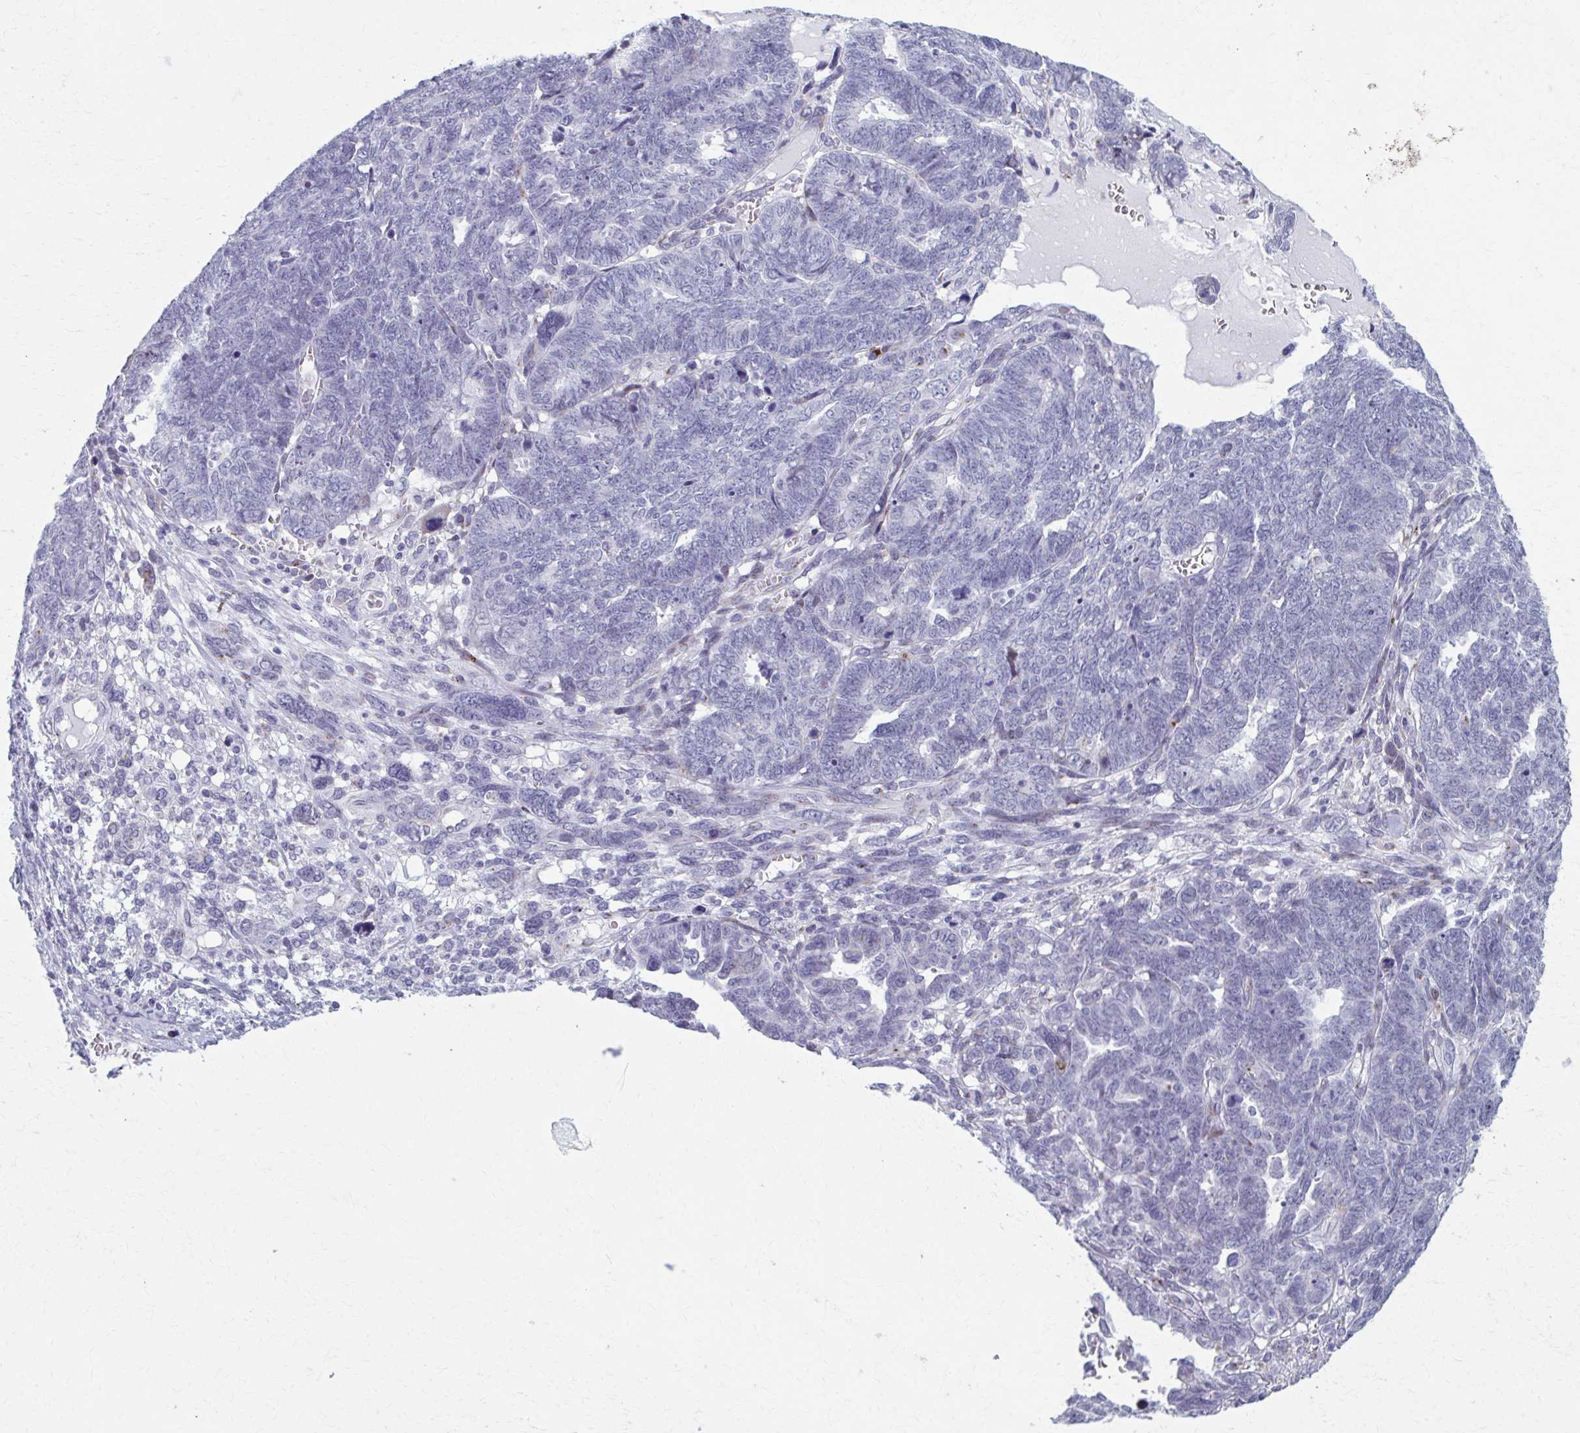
{"staining": {"intensity": "negative", "quantity": "none", "location": "none"}, "tissue": "ovarian cancer", "cell_type": "Tumor cells", "image_type": "cancer", "snomed": [{"axis": "morphology", "description": "Cystadenocarcinoma, serous, NOS"}, {"axis": "topography", "description": "Ovary"}], "caption": "This is a image of immunohistochemistry (IHC) staining of ovarian cancer, which shows no positivity in tumor cells.", "gene": "ZNF682", "patient": {"sex": "female", "age": 79}}